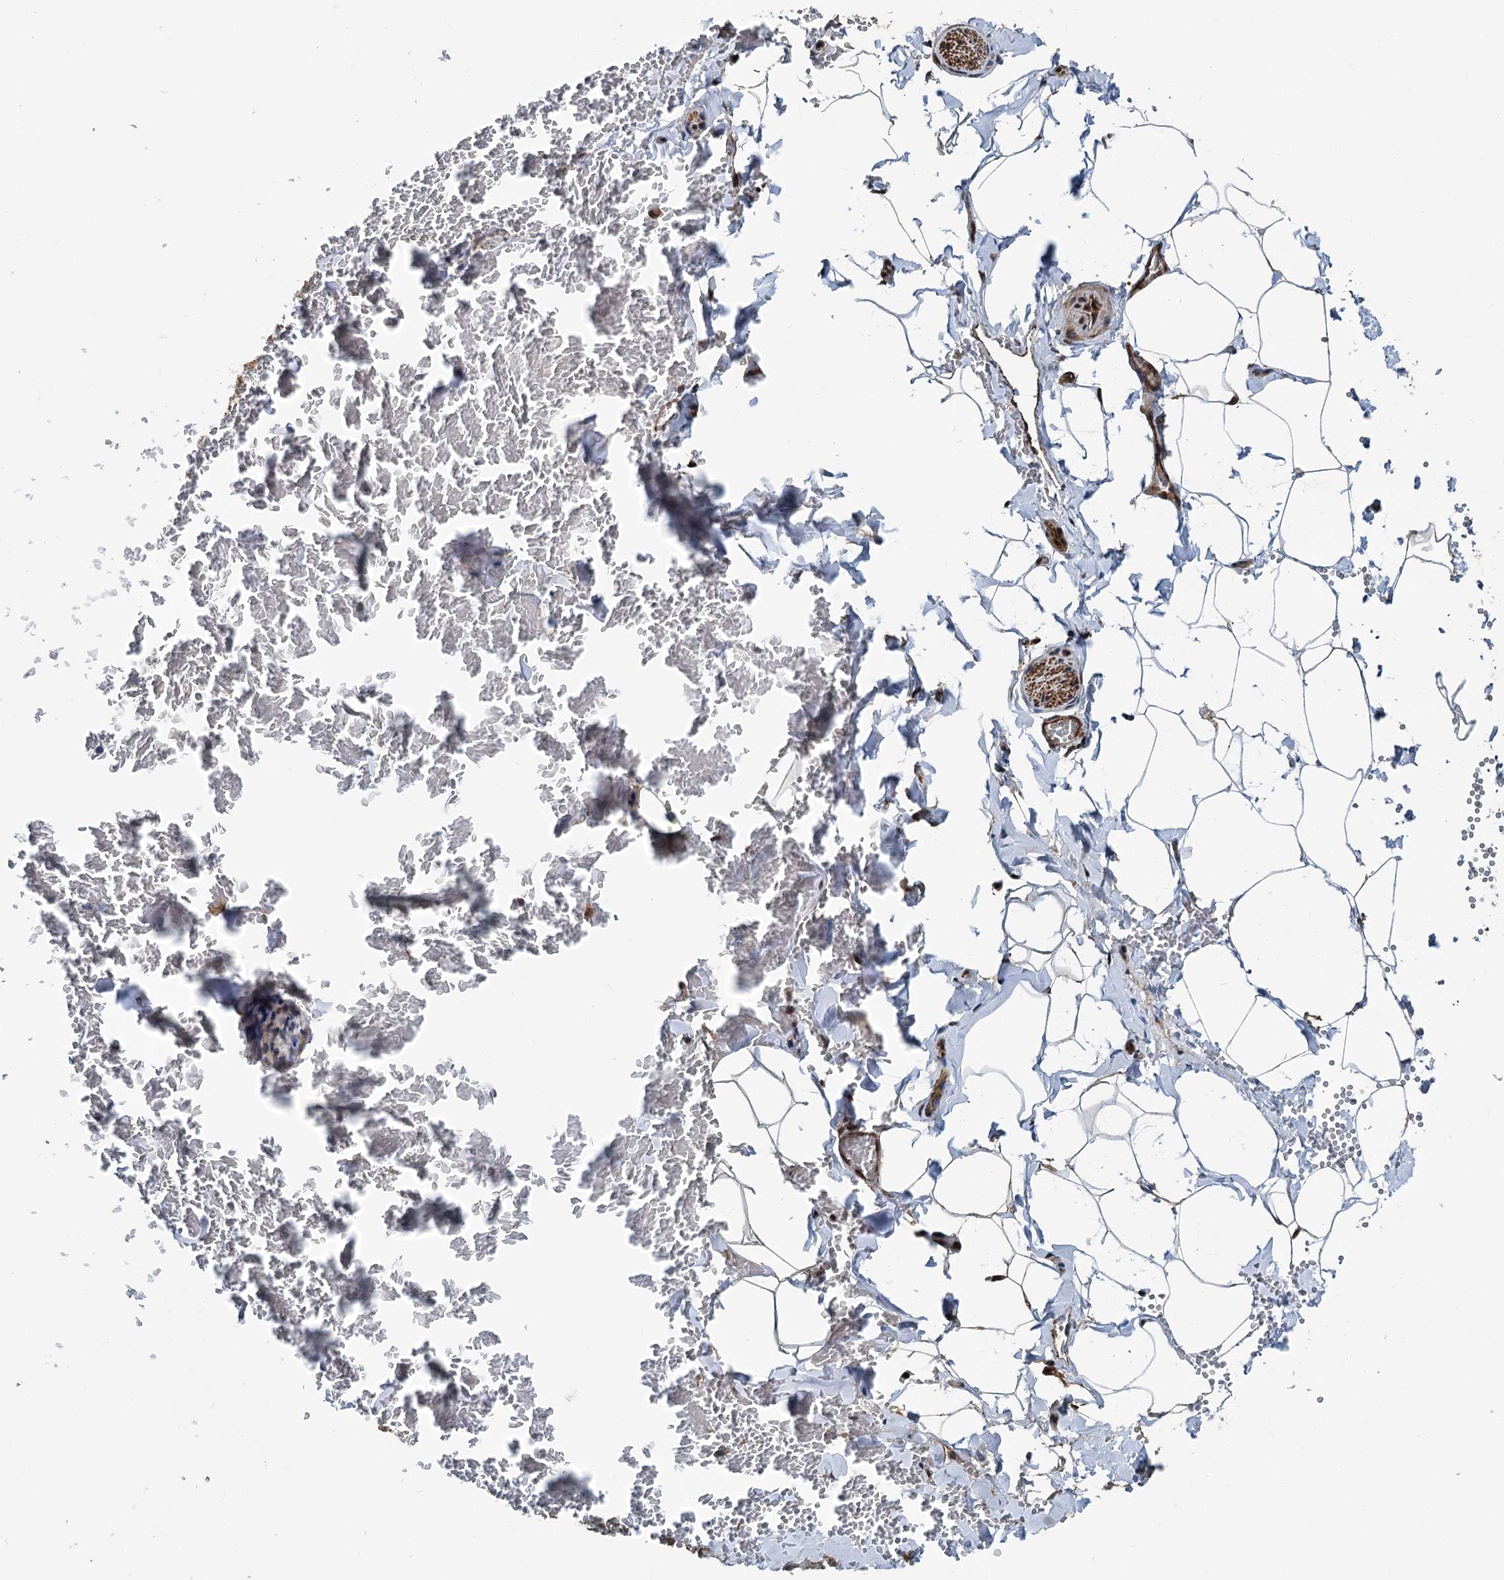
{"staining": {"intensity": "moderate", "quantity": ">75%", "location": "cytoplasmic/membranous"}, "tissue": "adipose tissue", "cell_type": "Adipocytes", "image_type": "normal", "snomed": [{"axis": "morphology", "description": "Normal tissue, NOS"}, {"axis": "topography", "description": "Gallbladder"}, {"axis": "topography", "description": "Peripheral nerve tissue"}], "caption": "Brown immunohistochemical staining in normal adipose tissue displays moderate cytoplasmic/membranous expression in about >75% of adipocytes.", "gene": "TEDC1", "patient": {"sex": "male", "age": 38}}